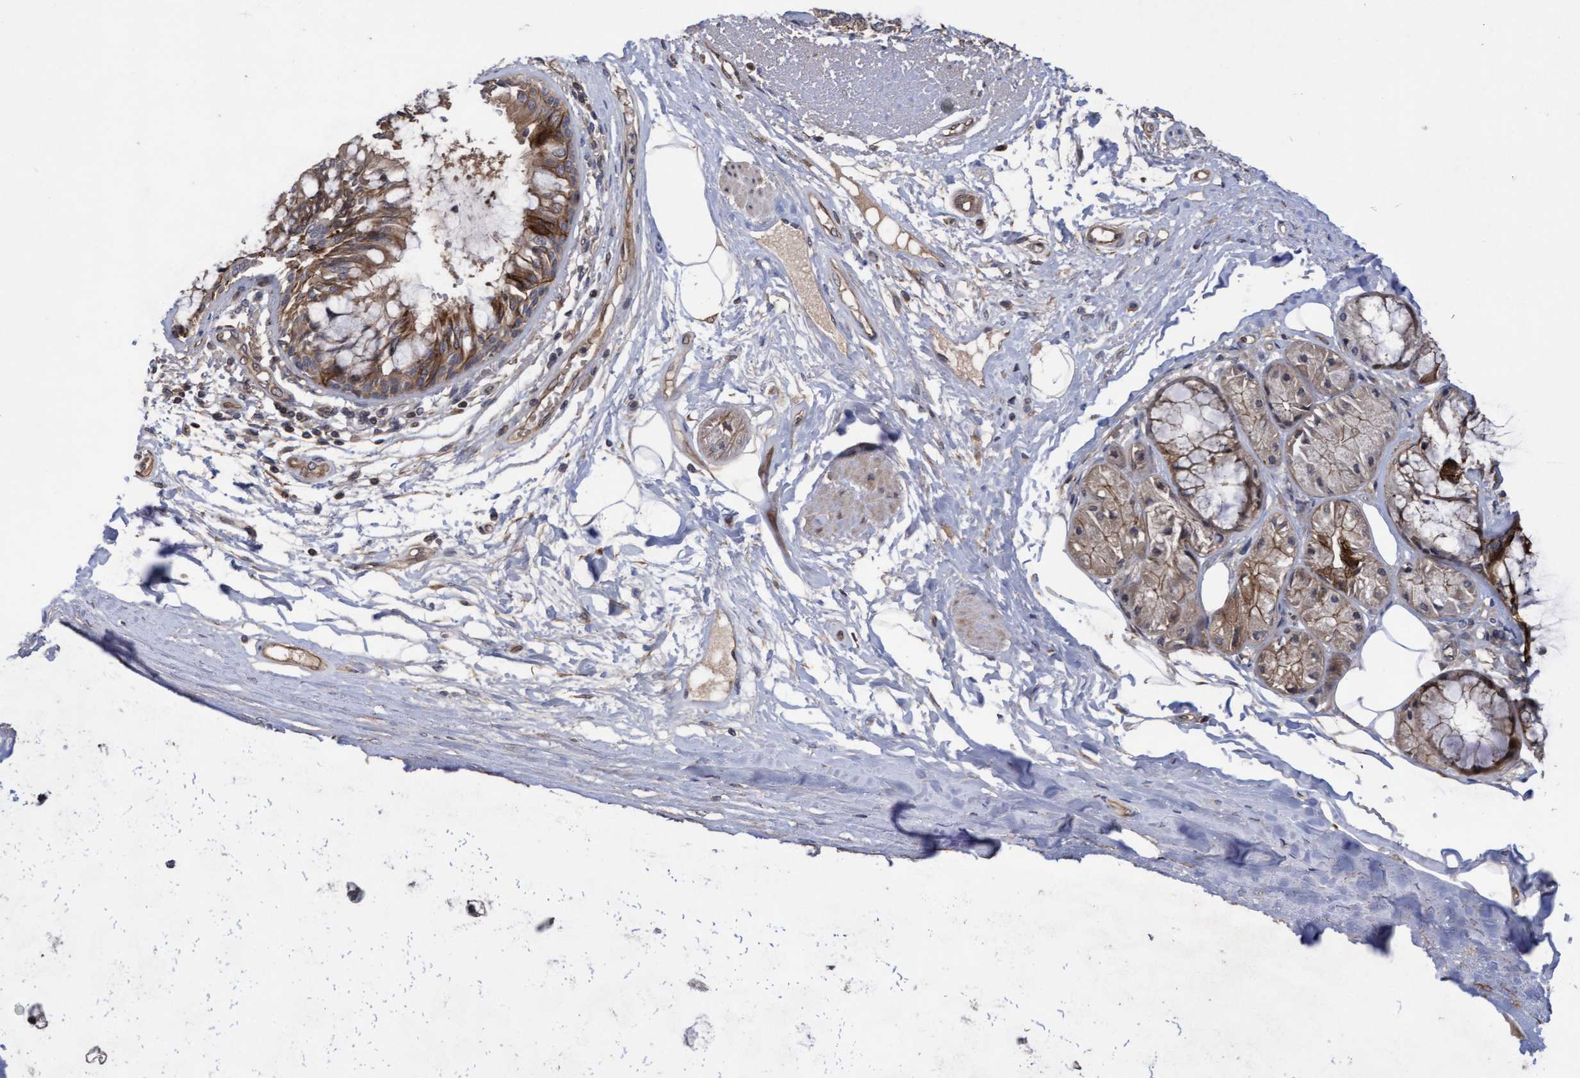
{"staining": {"intensity": "strong", "quantity": ">75%", "location": "cytoplasmic/membranous"}, "tissue": "bronchus", "cell_type": "Respiratory epithelial cells", "image_type": "normal", "snomed": [{"axis": "morphology", "description": "Normal tissue, NOS"}, {"axis": "topography", "description": "Bronchus"}], "caption": "Immunohistochemical staining of normal human bronchus shows >75% levels of strong cytoplasmic/membranous protein expression in approximately >75% of respiratory epithelial cells. Using DAB (brown) and hematoxylin (blue) stains, captured at high magnification using brightfield microscopy.", "gene": "COBL", "patient": {"sex": "male", "age": 66}}